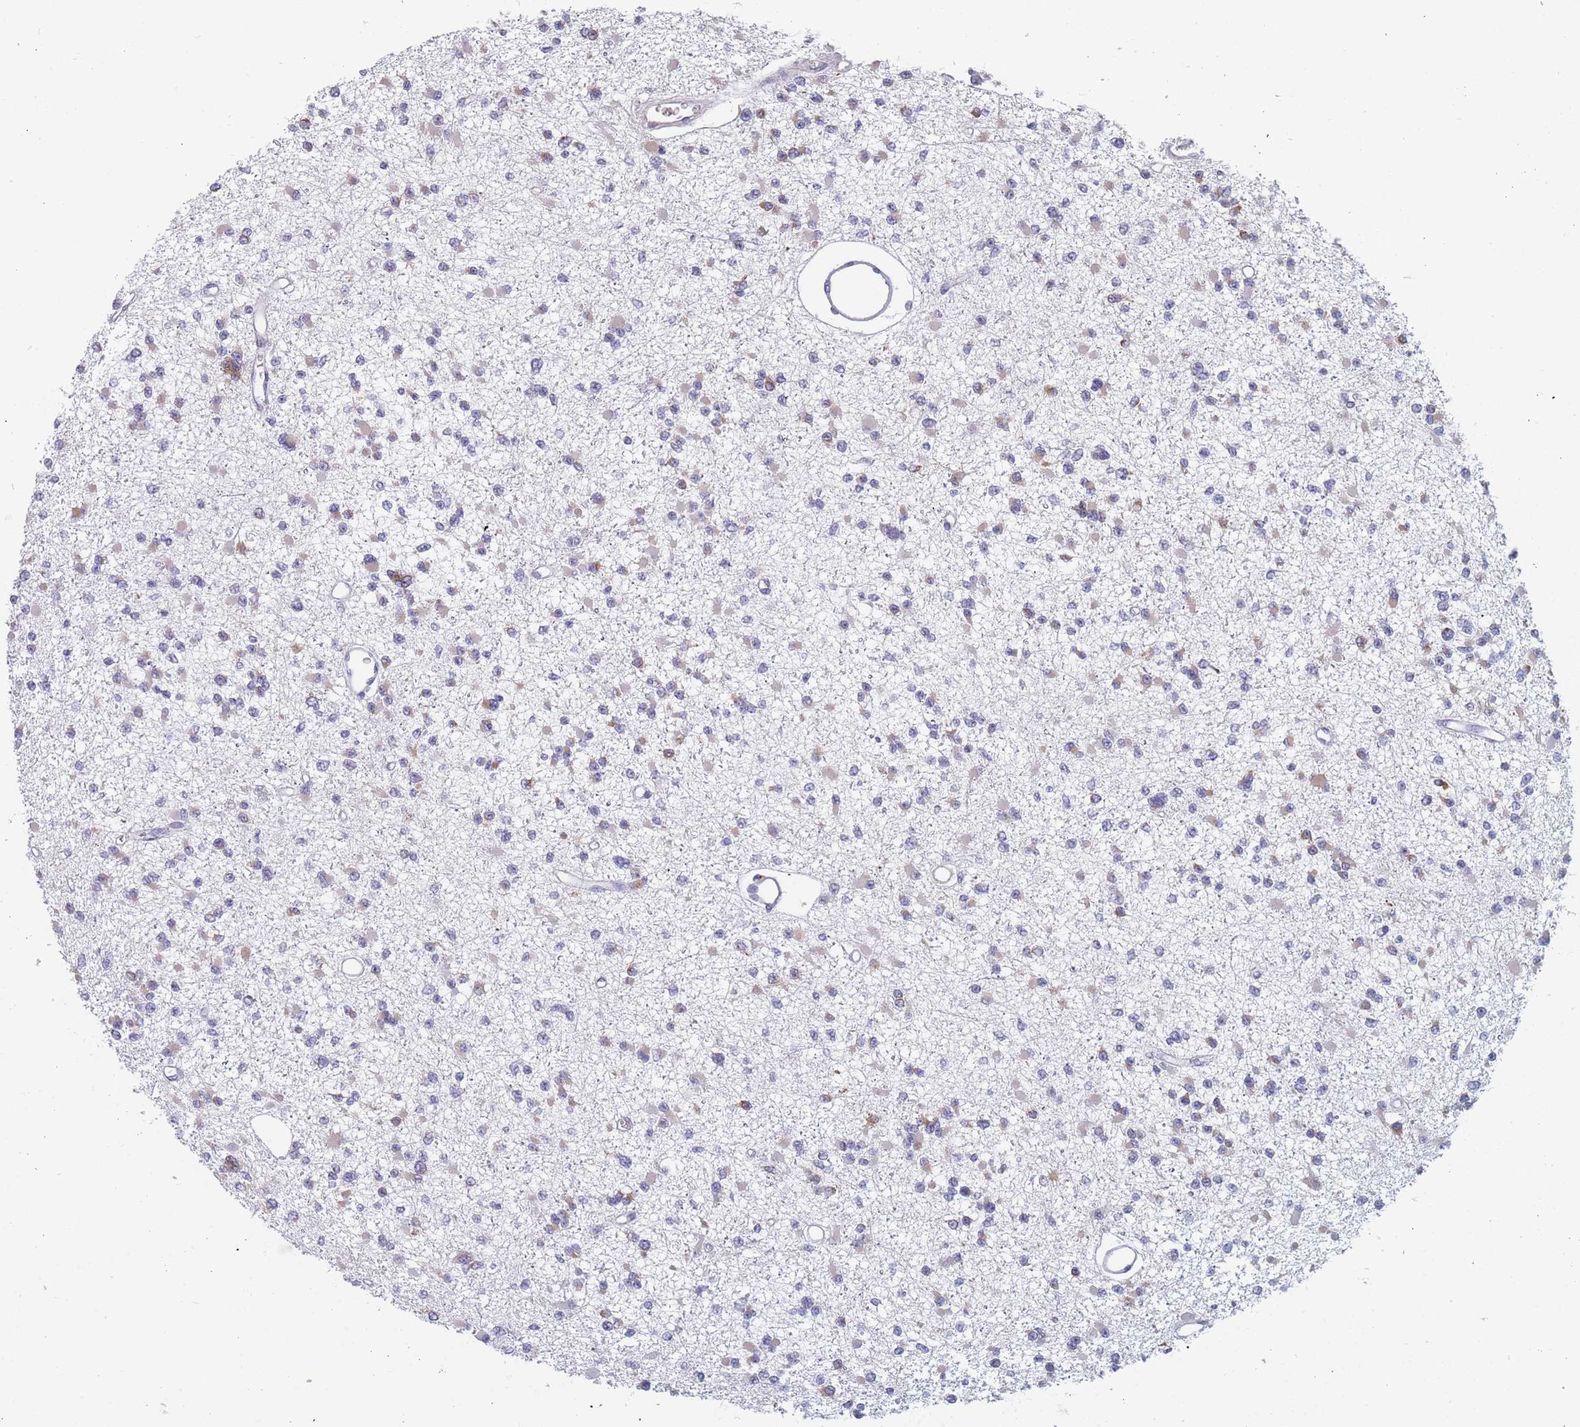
{"staining": {"intensity": "negative", "quantity": "none", "location": "none"}, "tissue": "glioma", "cell_type": "Tumor cells", "image_type": "cancer", "snomed": [{"axis": "morphology", "description": "Glioma, malignant, Low grade"}, {"axis": "topography", "description": "Brain"}], "caption": "Tumor cells are negative for brown protein staining in malignant low-grade glioma.", "gene": "TMED10", "patient": {"sex": "female", "age": 22}}